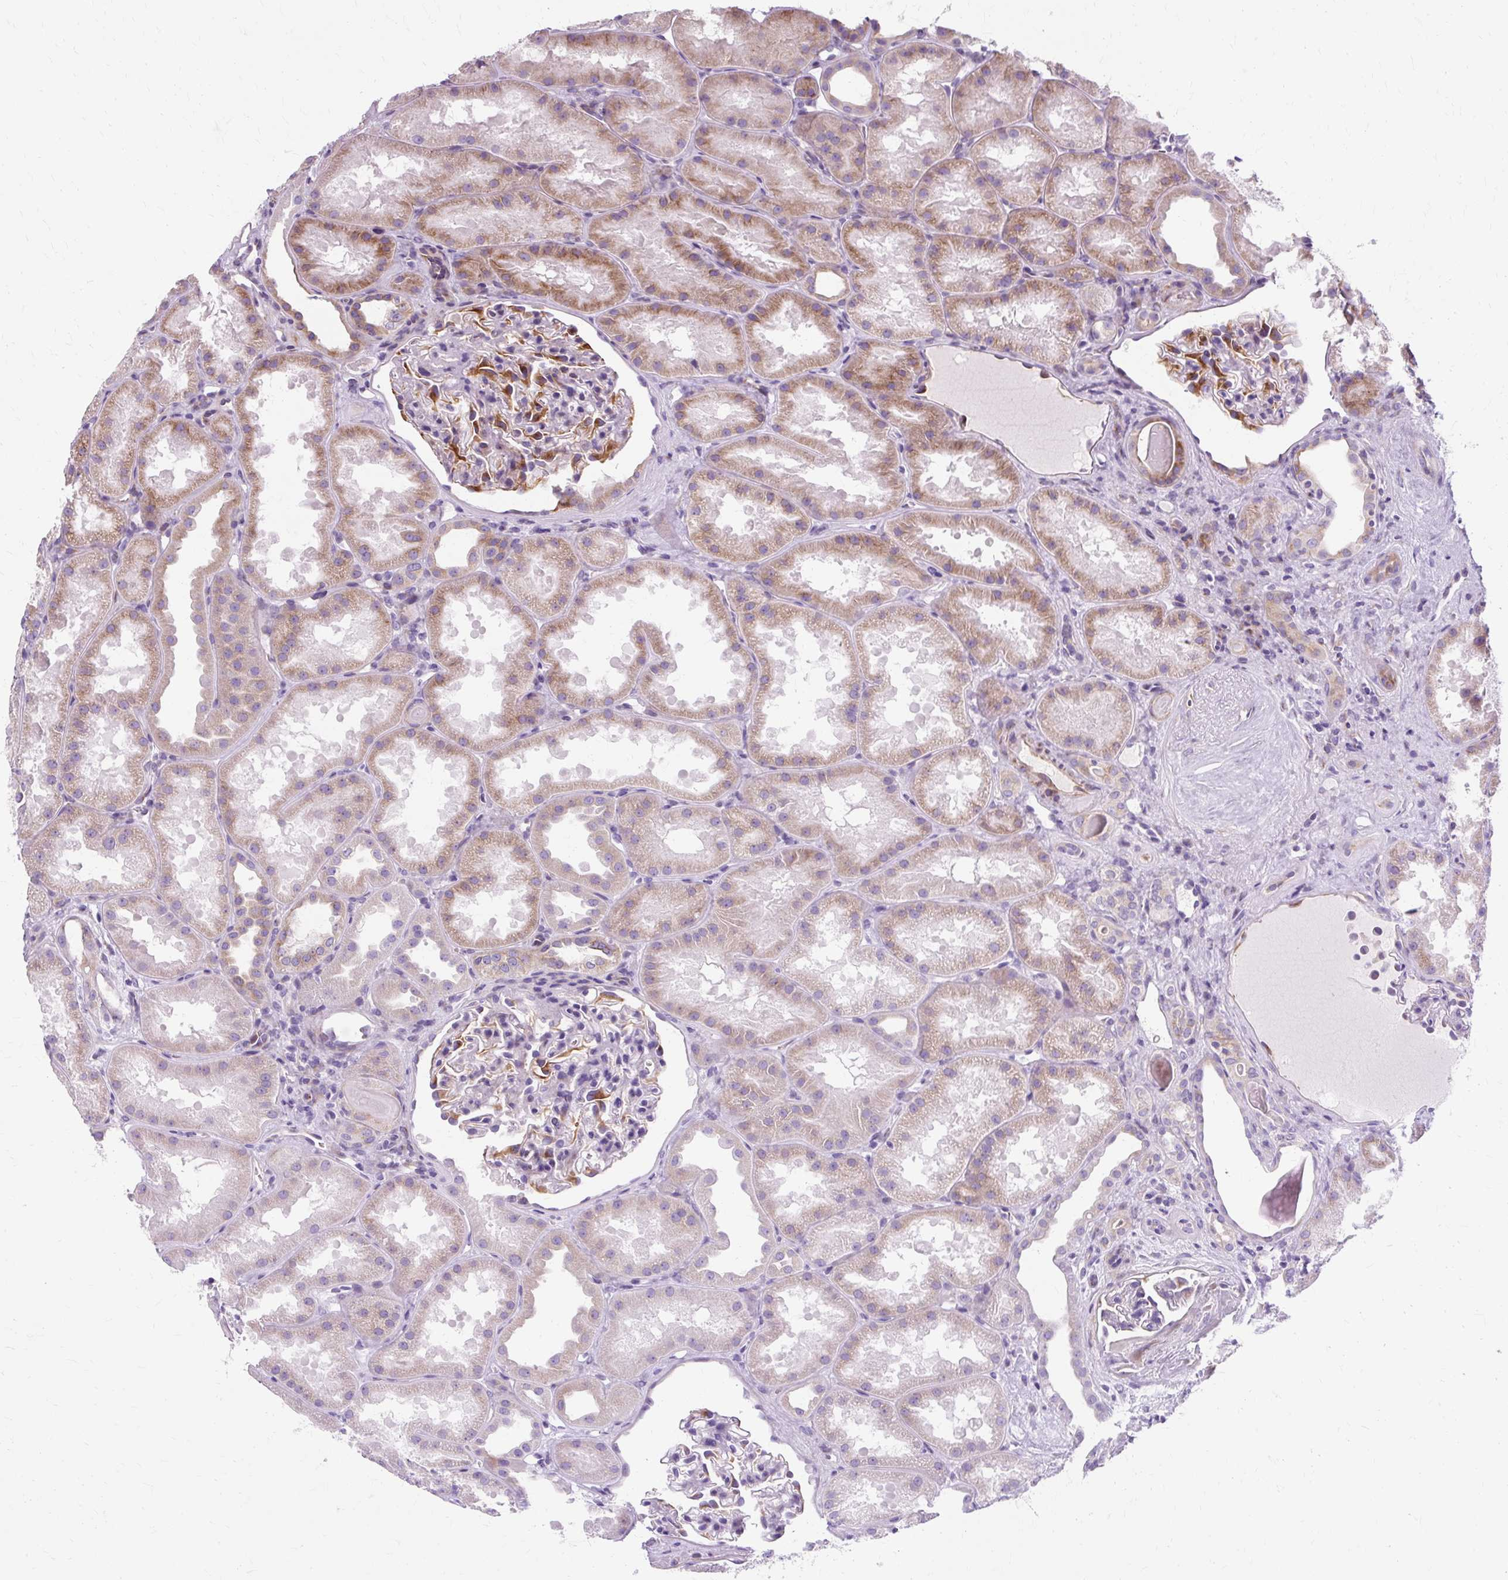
{"staining": {"intensity": "strong", "quantity": "<25%", "location": "cytoplasmic/membranous"}, "tissue": "kidney", "cell_type": "Cells in glomeruli", "image_type": "normal", "snomed": [{"axis": "morphology", "description": "Normal tissue, NOS"}, {"axis": "topography", "description": "Kidney"}], "caption": "A high-resolution photomicrograph shows IHC staining of benign kidney, which demonstrates strong cytoplasmic/membranous staining in approximately <25% of cells in glomeruli. (Brightfield microscopy of DAB IHC at high magnification).", "gene": "TMEM89", "patient": {"sex": "male", "age": 61}}